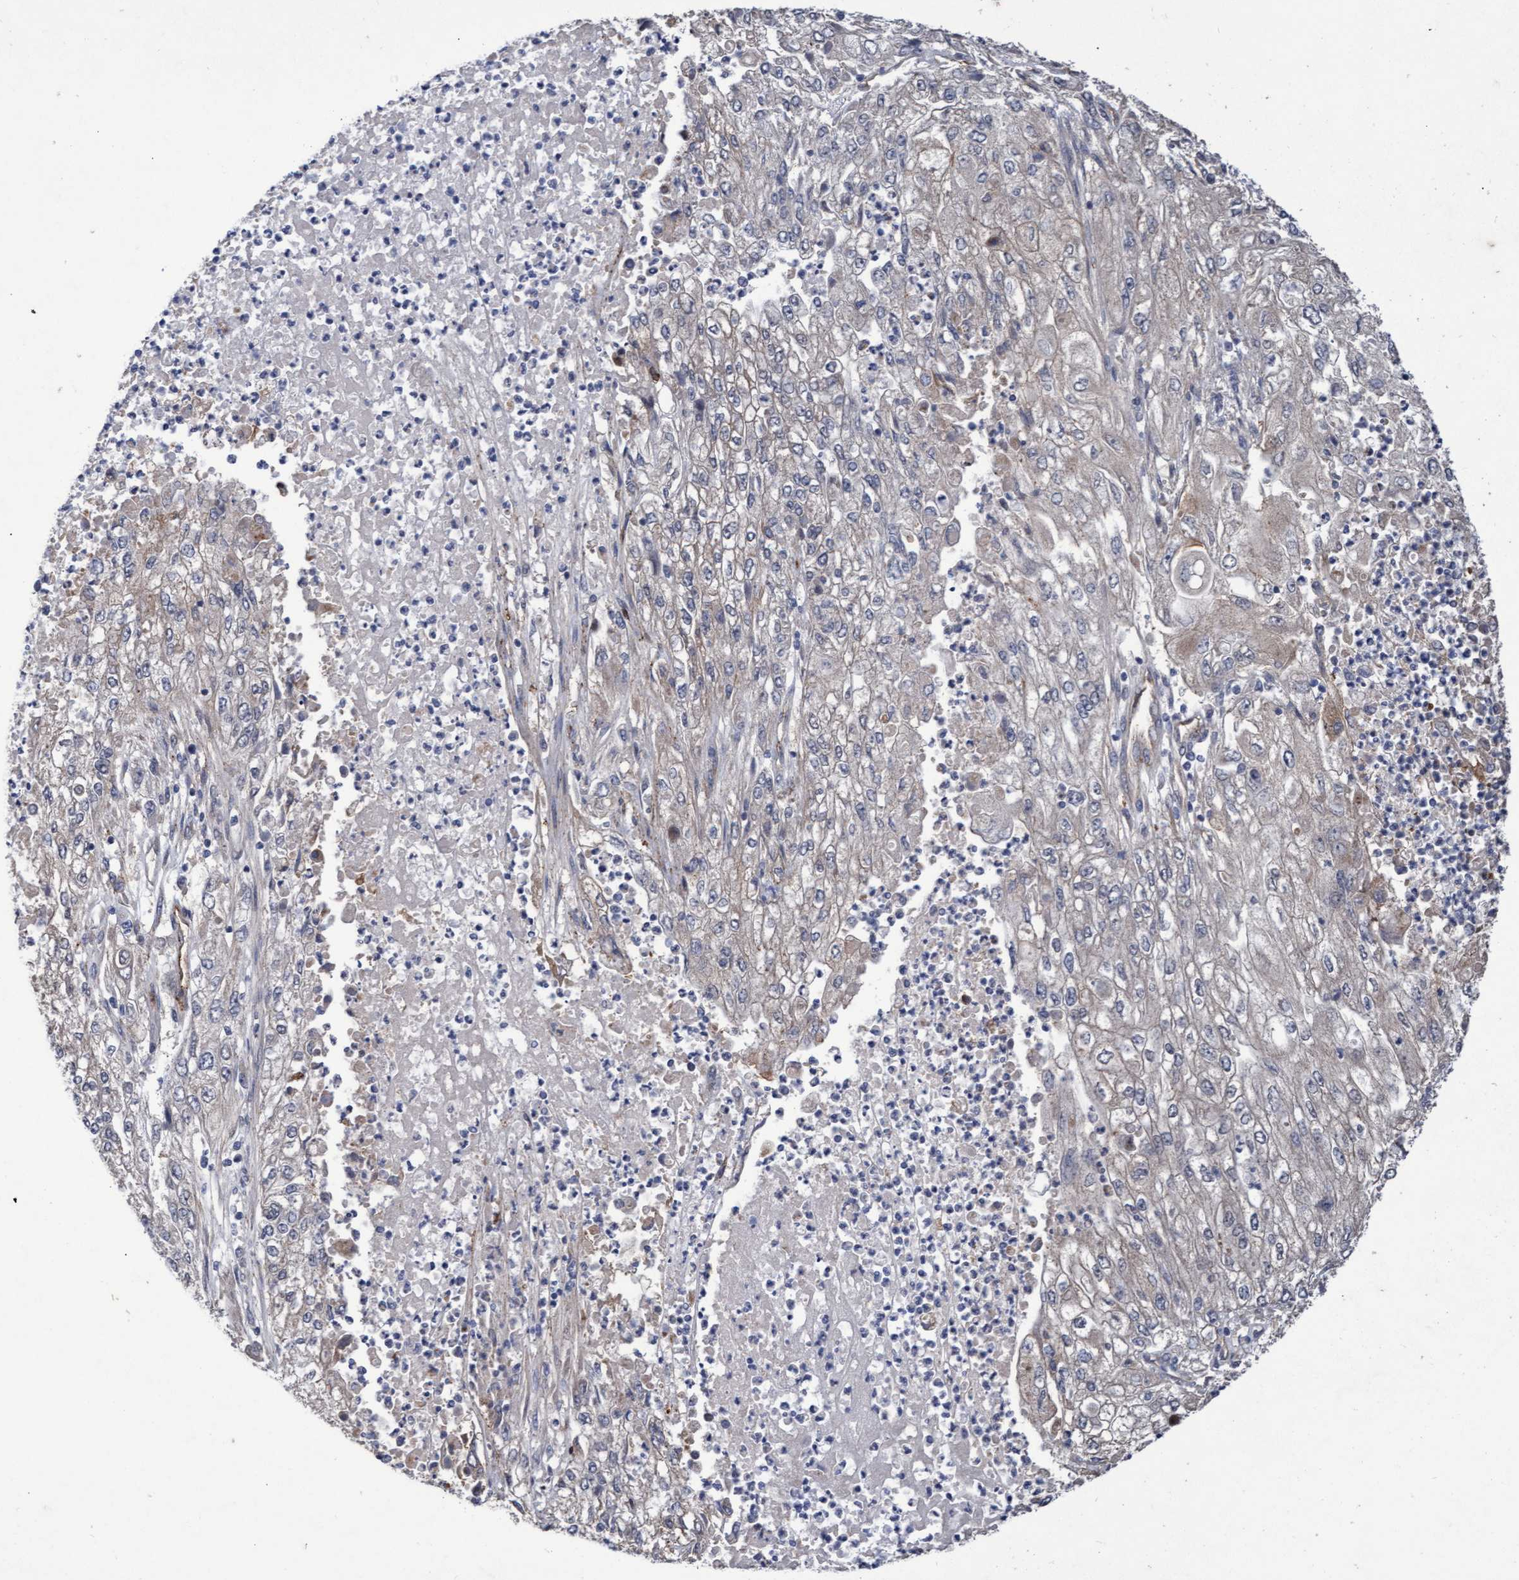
{"staining": {"intensity": "negative", "quantity": "none", "location": "none"}, "tissue": "endometrial cancer", "cell_type": "Tumor cells", "image_type": "cancer", "snomed": [{"axis": "morphology", "description": "Adenocarcinoma, NOS"}, {"axis": "topography", "description": "Endometrium"}], "caption": "DAB (3,3'-diaminobenzidine) immunohistochemical staining of endometrial cancer shows no significant staining in tumor cells. (Immunohistochemistry, brightfield microscopy, high magnification).", "gene": "ZNF750", "patient": {"sex": "female", "age": 49}}